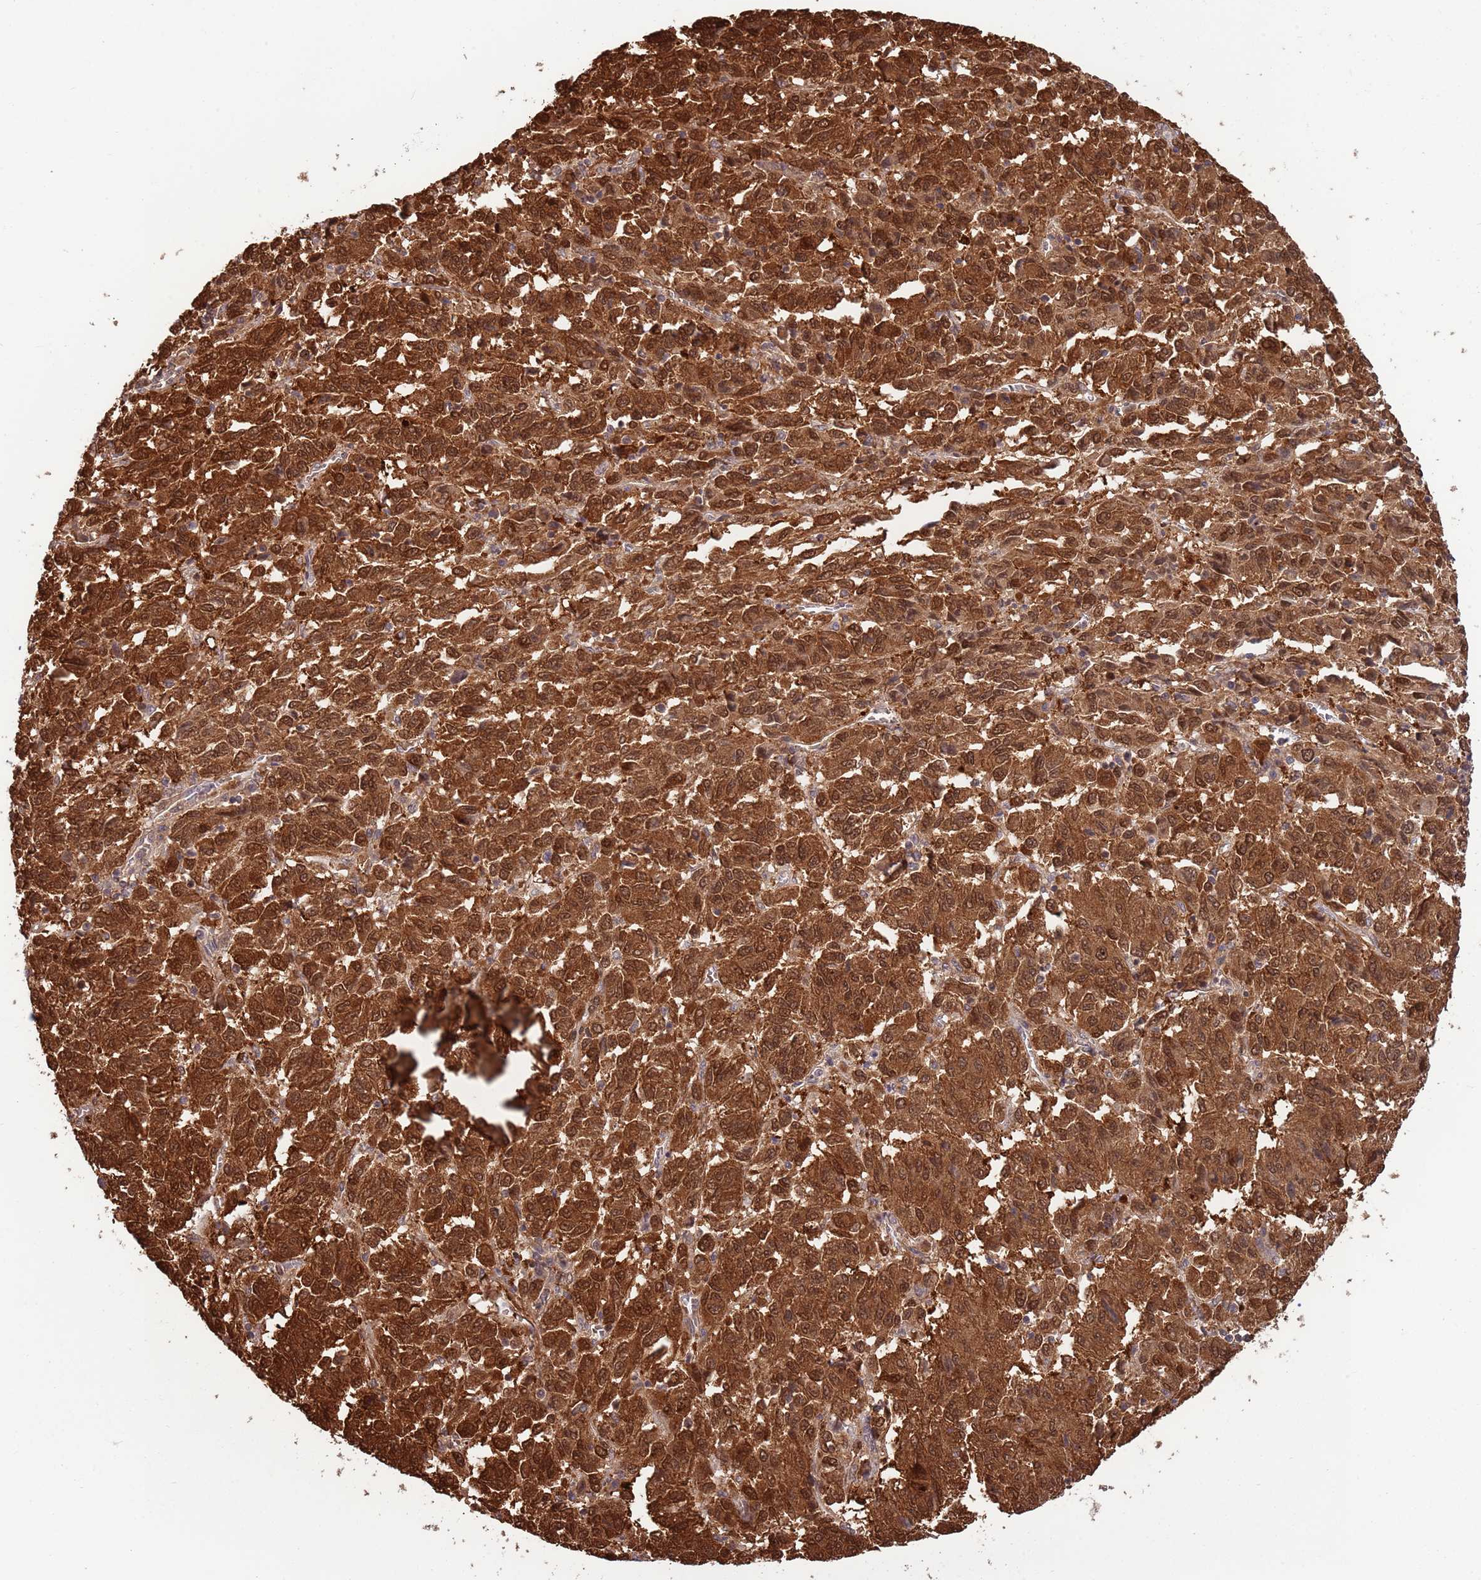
{"staining": {"intensity": "strong", "quantity": ">75%", "location": "cytoplasmic/membranous,nuclear"}, "tissue": "melanoma", "cell_type": "Tumor cells", "image_type": "cancer", "snomed": [{"axis": "morphology", "description": "Malignant melanoma, Metastatic site"}, {"axis": "topography", "description": "Lung"}], "caption": "Immunohistochemical staining of human melanoma displays high levels of strong cytoplasmic/membranous and nuclear staining in about >75% of tumor cells.", "gene": "SALL1", "patient": {"sex": "male", "age": 64}}